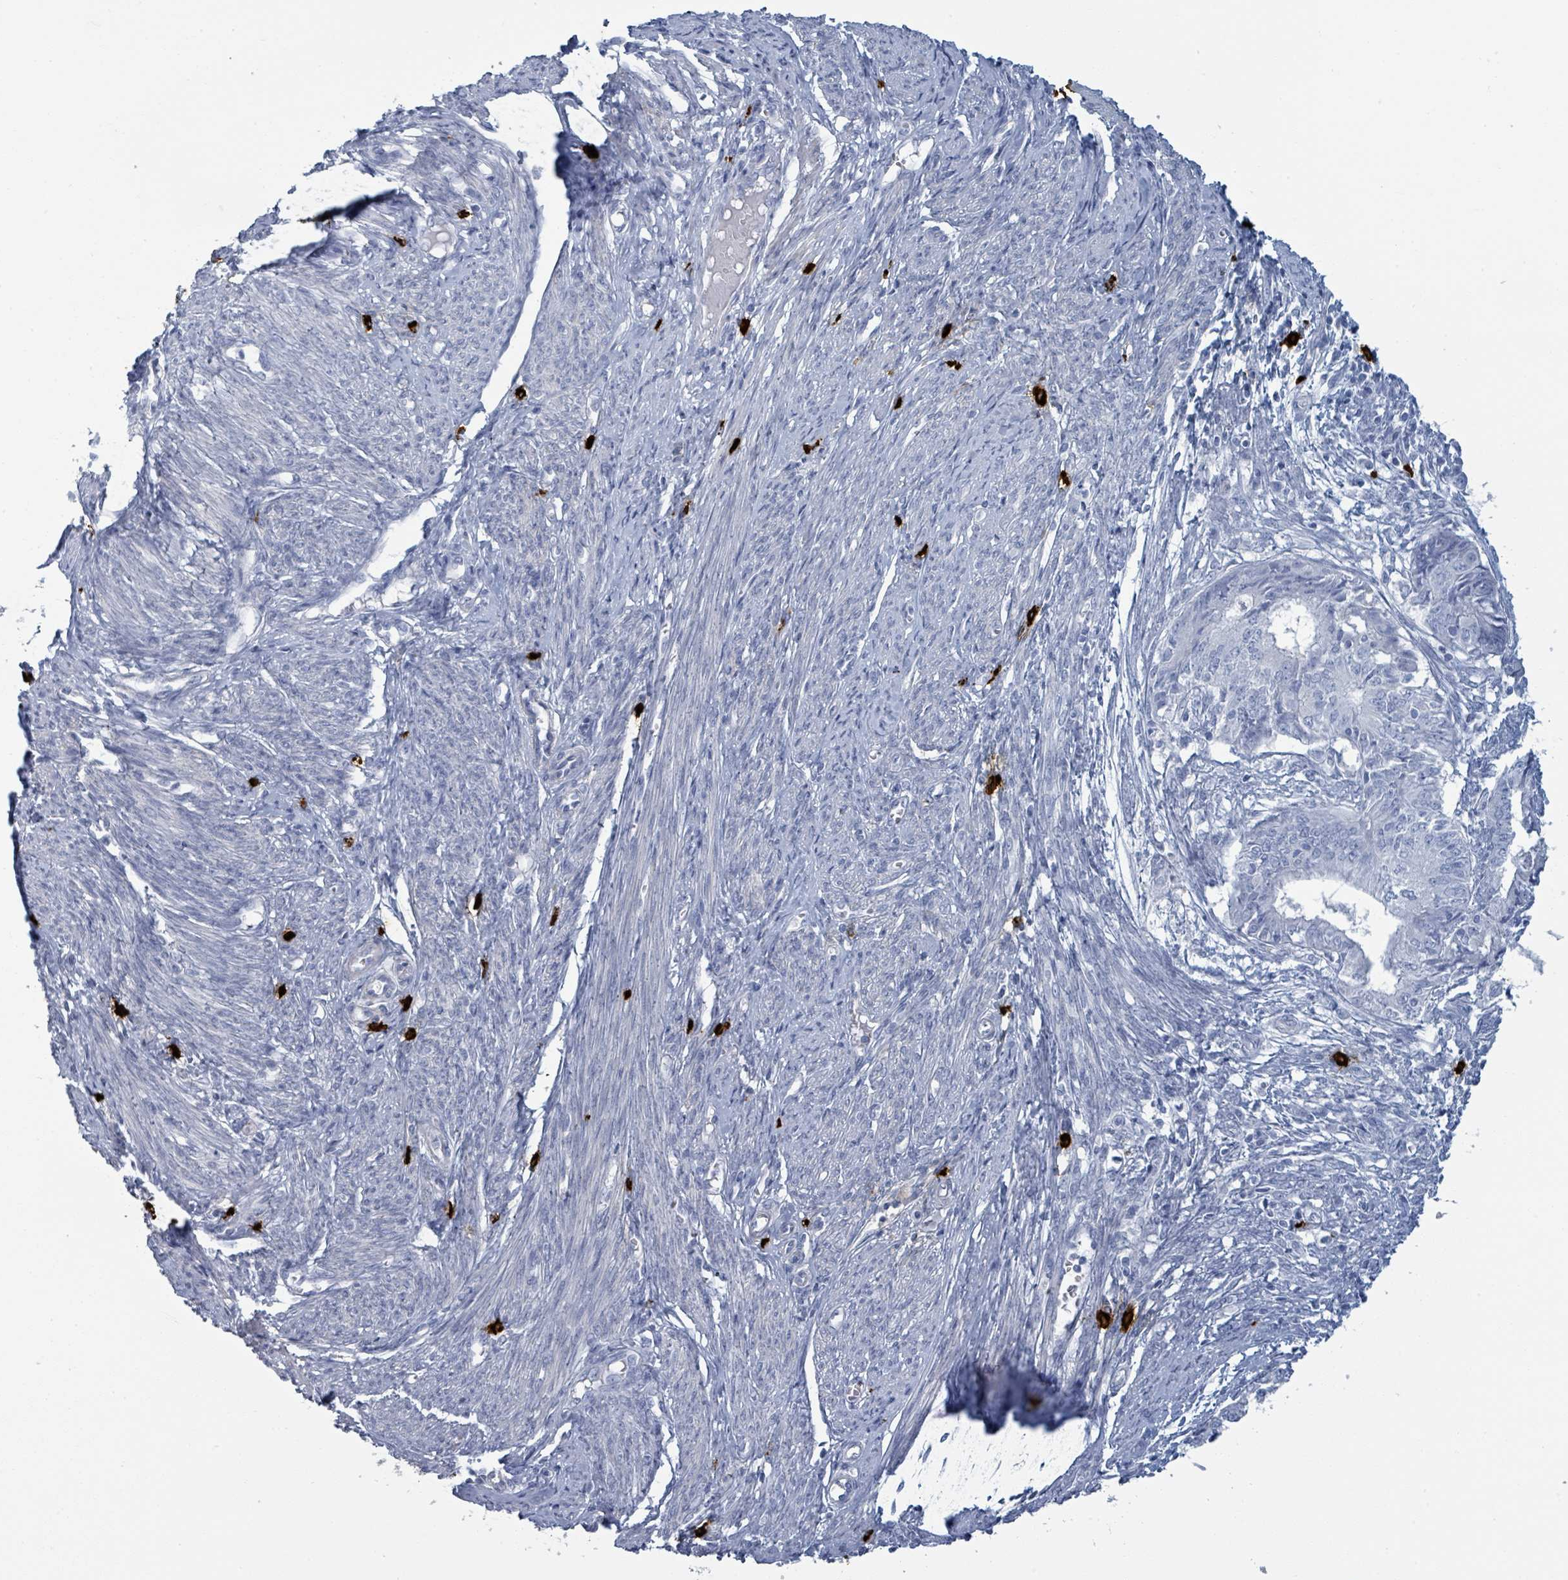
{"staining": {"intensity": "negative", "quantity": "none", "location": "none"}, "tissue": "endometrial cancer", "cell_type": "Tumor cells", "image_type": "cancer", "snomed": [{"axis": "morphology", "description": "Adenocarcinoma, NOS"}, {"axis": "topography", "description": "Endometrium"}], "caption": "Tumor cells are negative for protein expression in human endometrial cancer.", "gene": "VPS13D", "patient": {"sex": "female", "age": 62}}